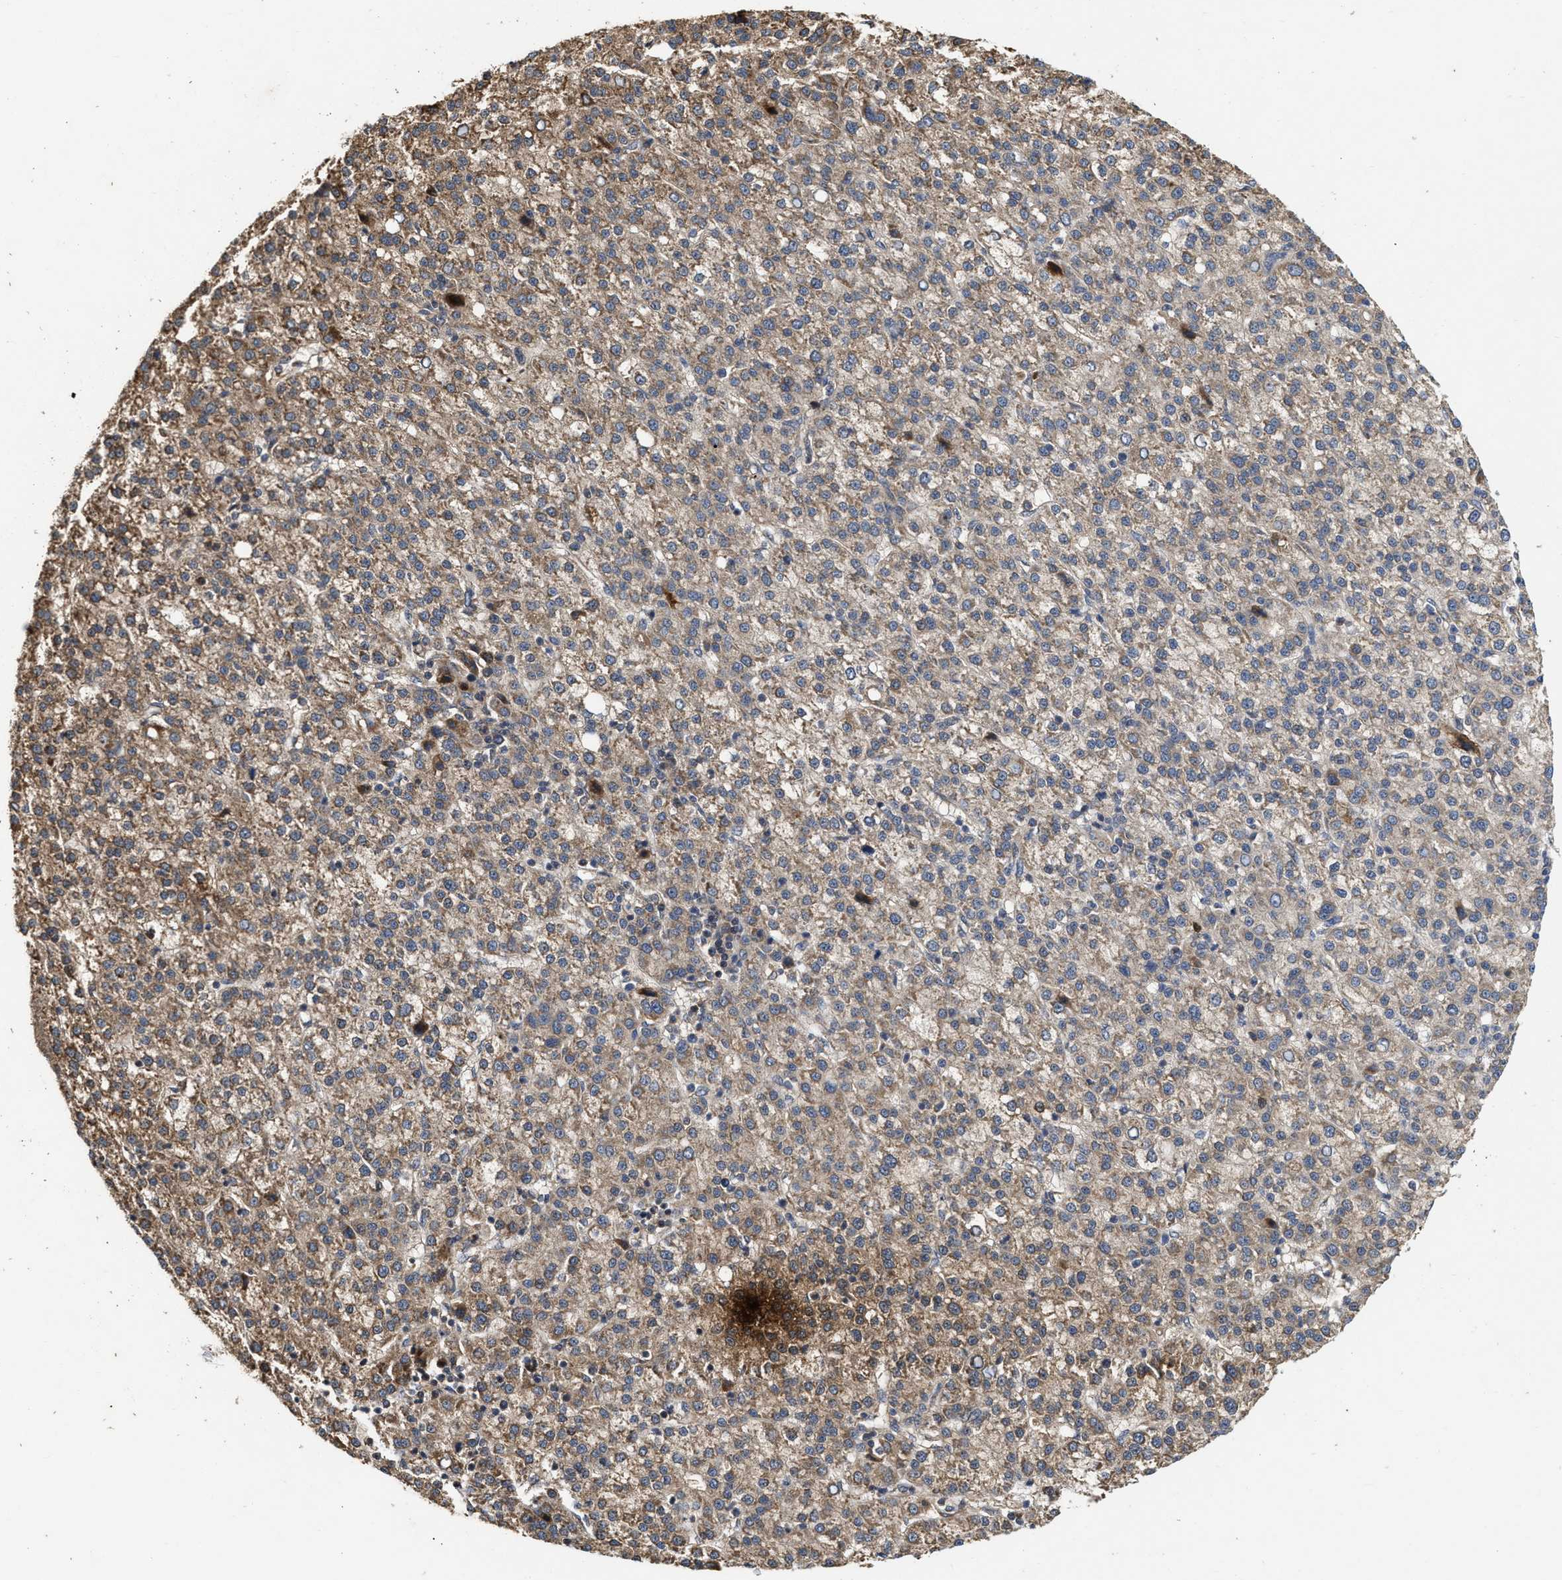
{"staining": {"intensity": "weak", "quantity": "25%-75%", "location": "cytoplasmic/membranous"}, "tissue": "liver cancer", "cell_type": "Tumor cells", "image_type": "cancer", "snomed": [{"axis": "morphology", "description": "Carcinoma, Hepatocellular, NOS"}, {"axis": "topography", "description": "Liver"}], "caption": "Liver hepatocellular carcinoma was stained to show a protein in brown. There is low levels of weak cytoplasmic/membranous positivity in approximately 25%-75% of tumor cells. Using DAB (brown) and hematoxylin (blue) stains, captured at high magnification using brightfield microscopy.", "gene": "CFLAR", "patient": {"sex": "female", "age": 58}}